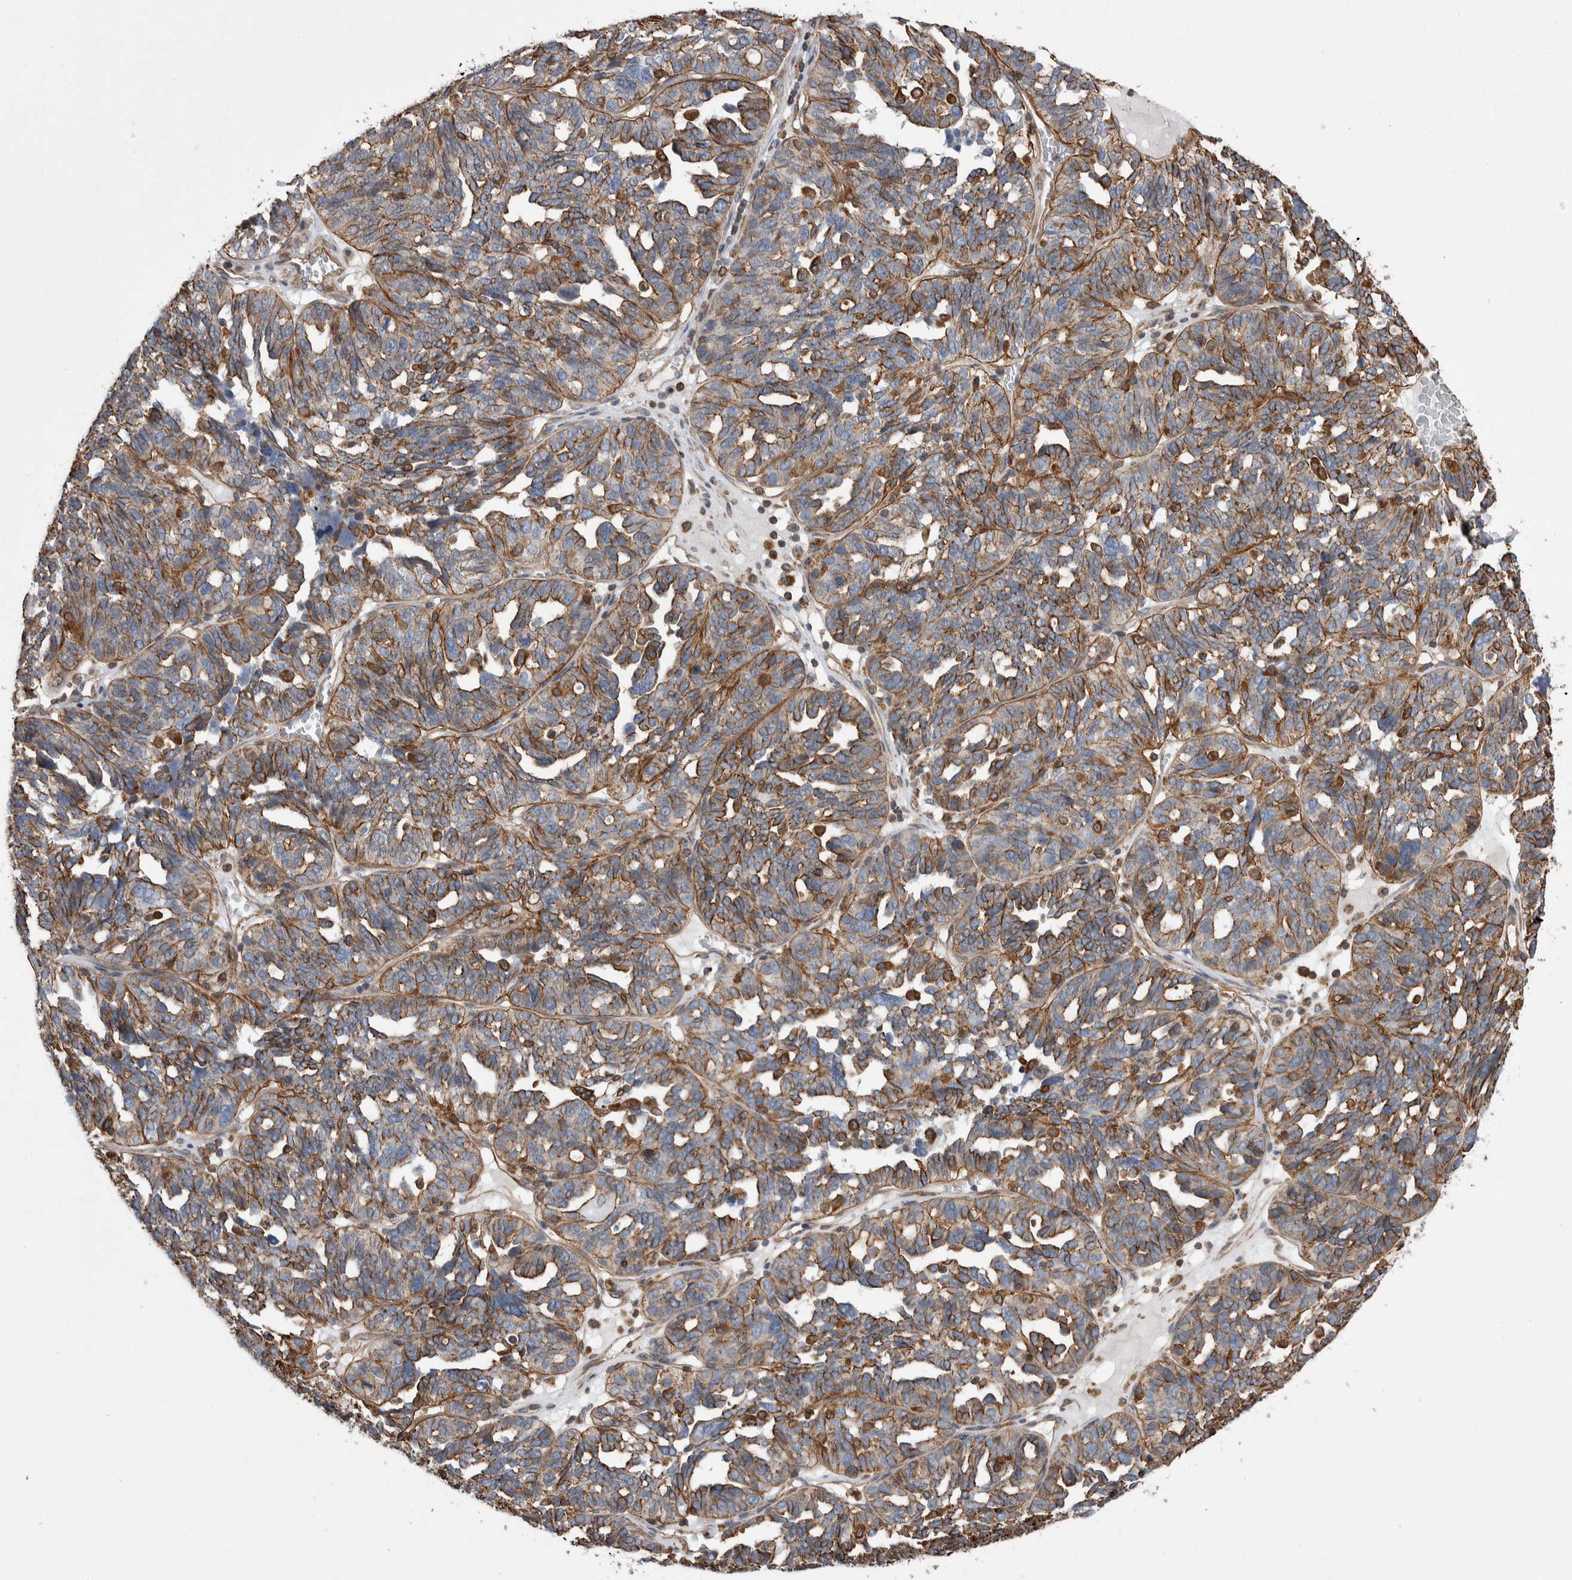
{"staining": {"intensity": "strong", "quantity": ">75%", "location": "cytoplasmic/membranous"}, "tissue": "ovarian cancer", "cell_type": "Tumor cells", "image_type": "cancer", "snomed": [{"axis": "morphology", "description": "Cystadenocarcinoma, serous, NOS"}, {"axis": "topography", "description": "Ovary"}], "caption": "Immunohistochemistry (IHC) photomicrograph of neoplastic tissue: human serous cystadenocarcinoma (ovarian) stained using immunohistochemistry displays high levels of strong protein expression localized specifically in the cytoplasmic/membranous of tumor cells, appearing as a cytoplasmic/membranous brown color.", "gene": "KIF12", "patient": {"sex": "female", "age": 59}}